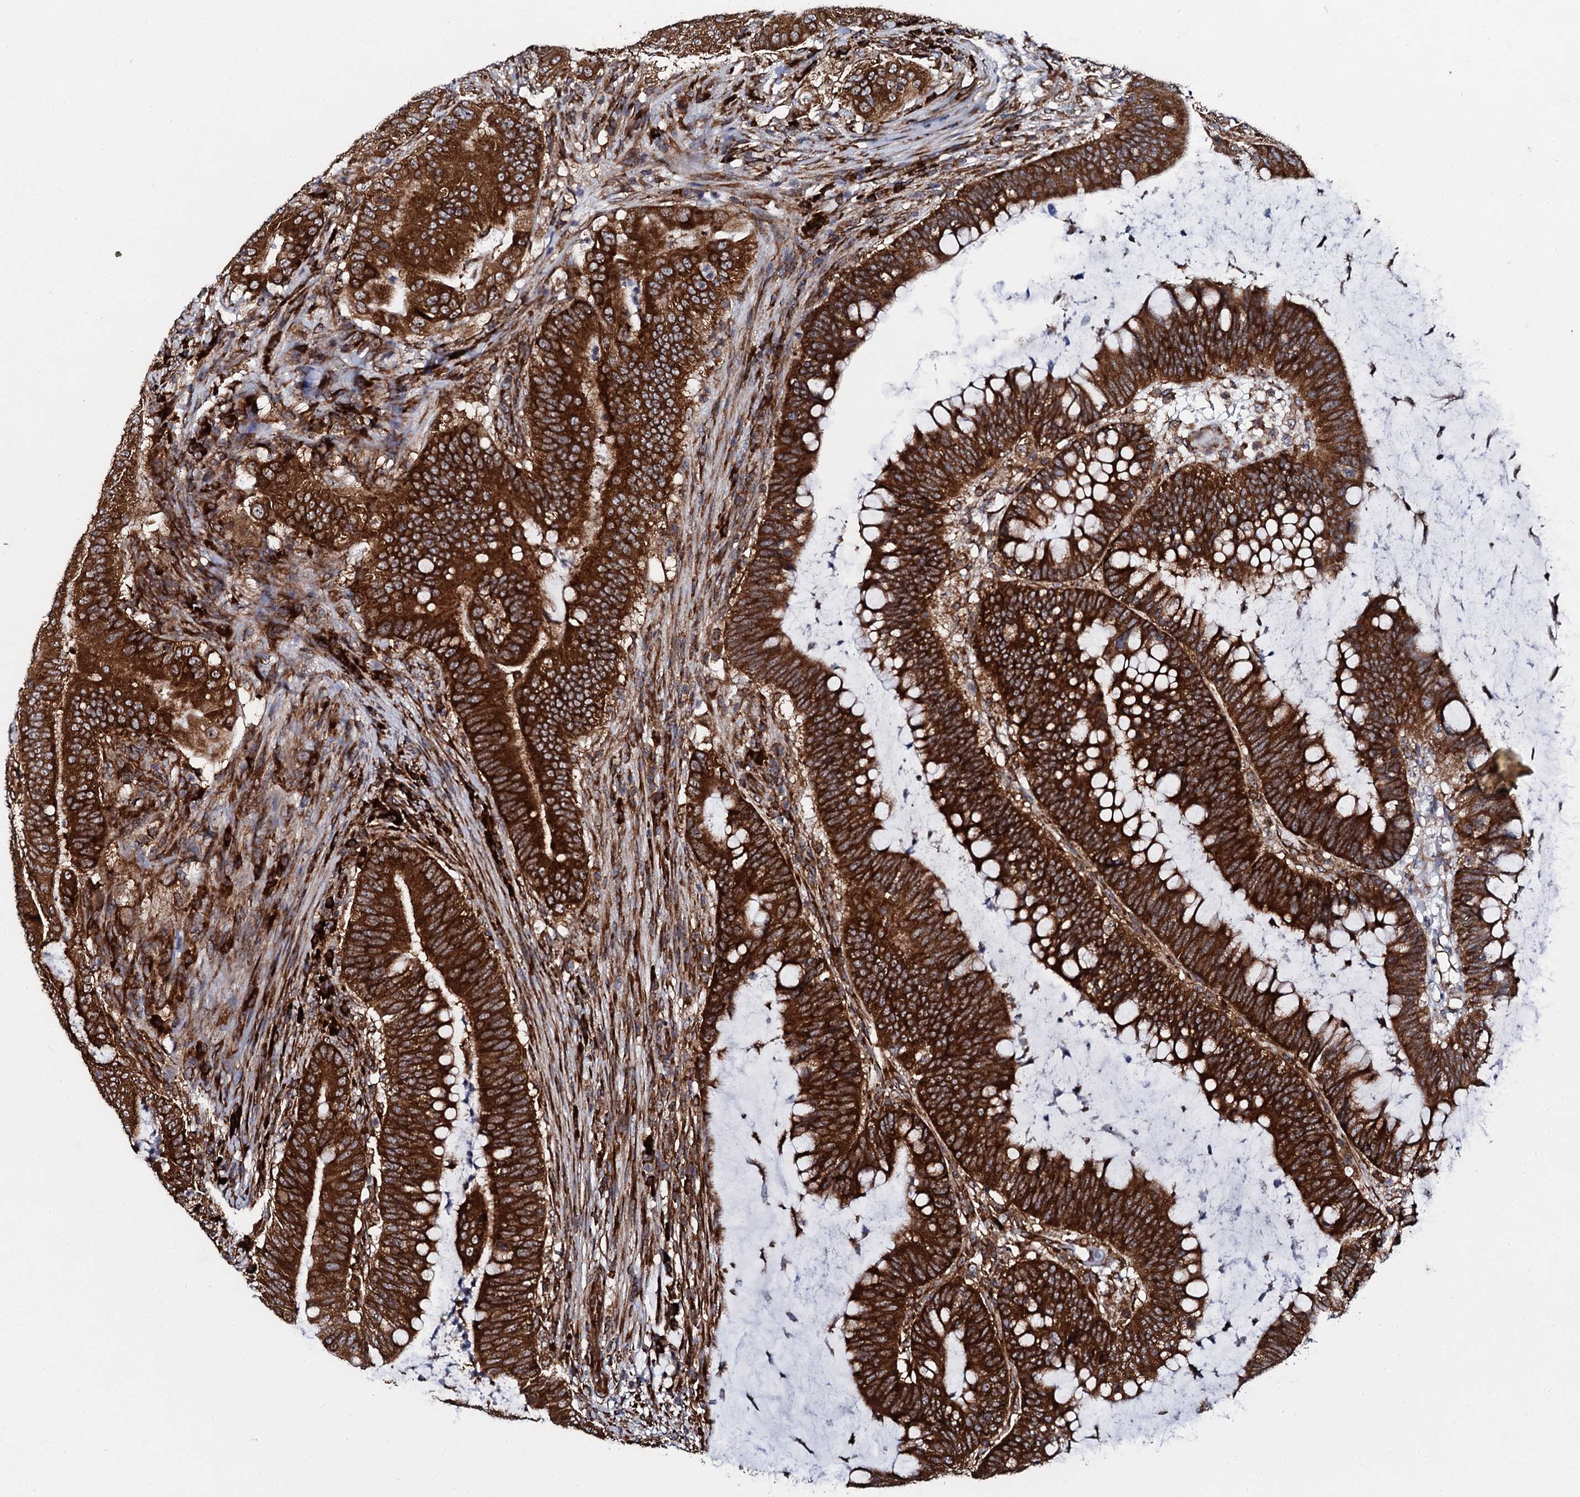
{"staining": {"intensity": "strong", "quantity": ">75%", "location": "cytoplasmic/membranous"}, "tissue": "colorectal cancer", "cell_type": "Tumor cells", "image_type": "cancer", "snomed": [{"axis": "morphology", "description": "Adenocarcinoma, NOS"}, {"axis": "topography", "description": "Colon"}], "caption": "Immunohistochemistry staining of colorectal cancer (adenocarcinoma), which demonstrates high levels of strong cytoplasmic/membranous positivity in about >75% of tumor cells indicating strong cytoplasmic/membranous protein staining. The staining was performed using DAB (3,3'-diaminobenzidine) (brown) for protein detection and nuclei were counterstained in hematoxylin (blue).", "gene": "SPTY2D1", "patient": {"sex": "female", "age": 66}}